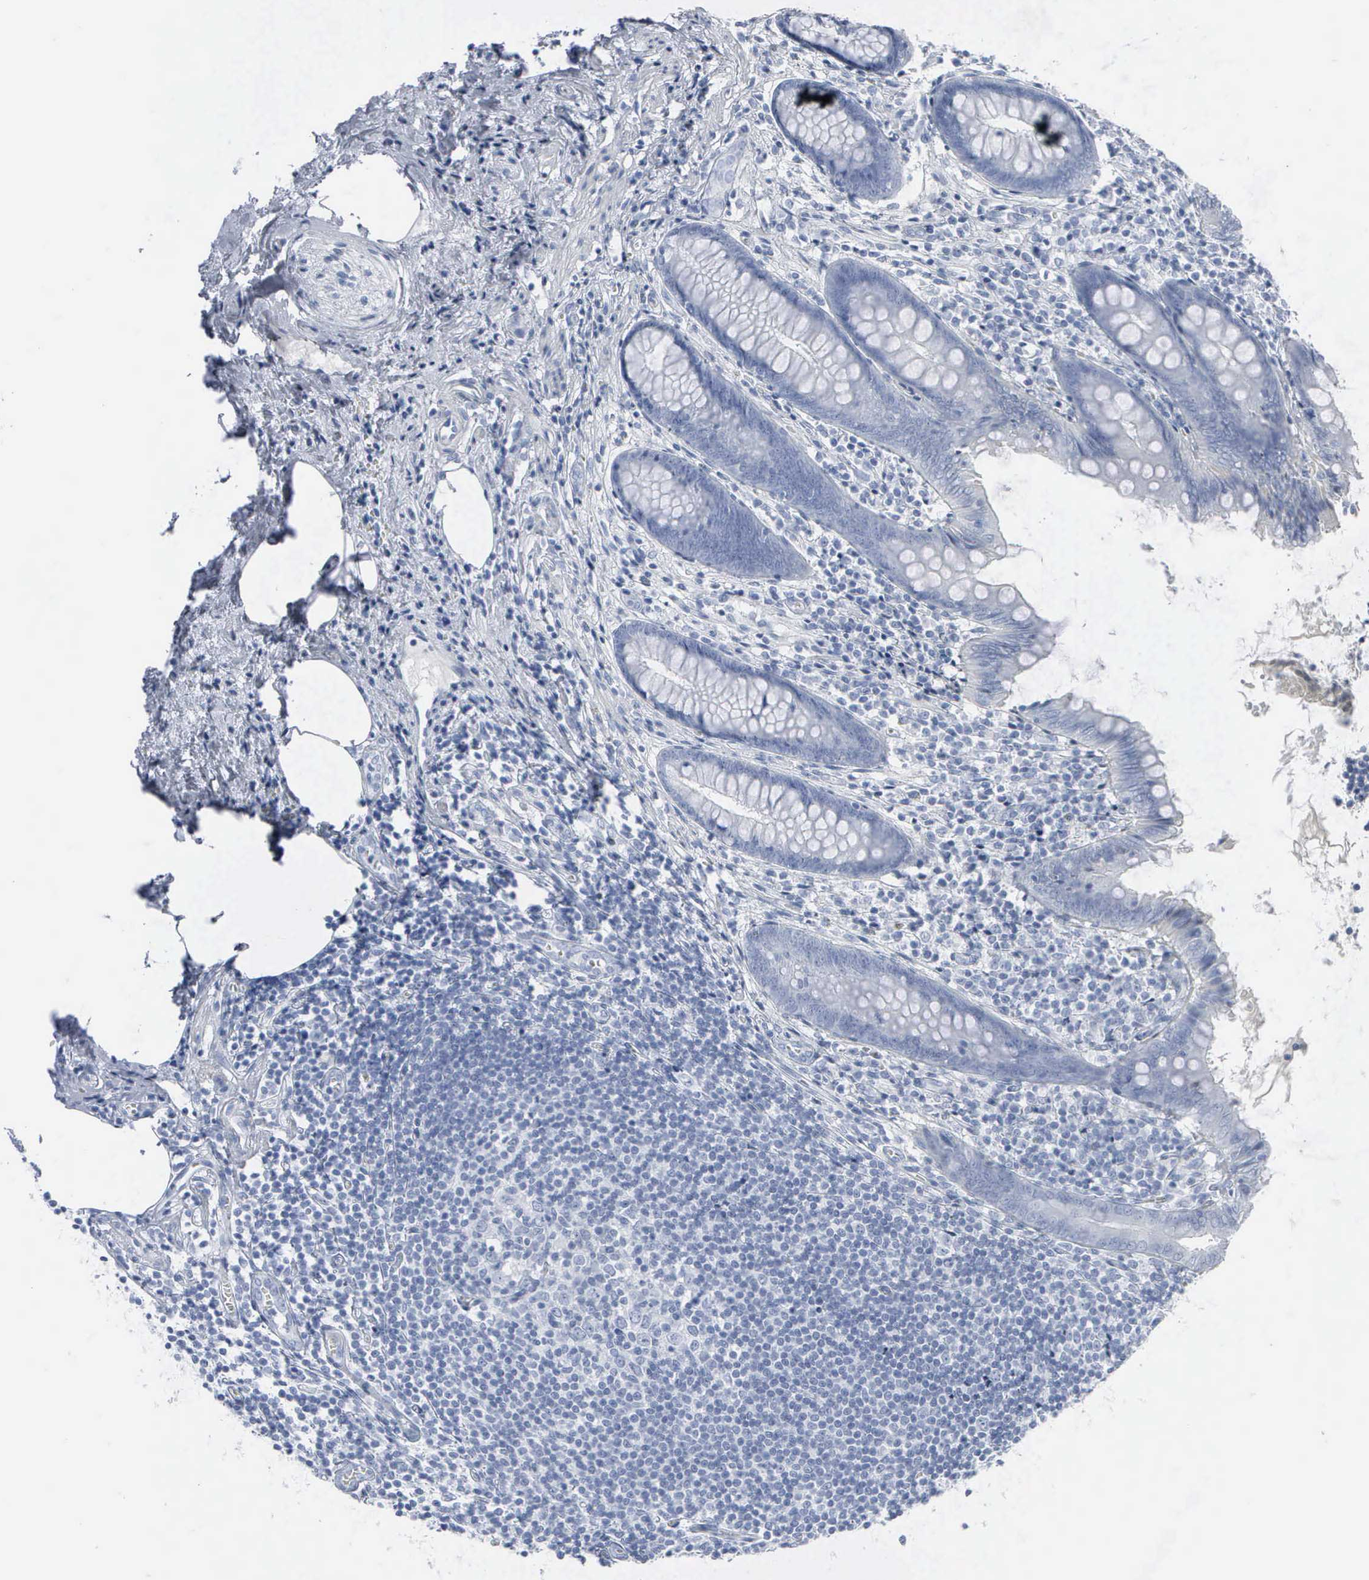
{"staining": {"intensity": "negative", "quantity": "none", "location": "none"}, "tissue": "appendix", "cell_type": "Glandular cells", "image_type": "normal", "snomed": [{"axis": "morphology", "description": "Normal tissue, NOS"}, {"axis": "topography", "description": "Appendix"}], "caption": "Immunohistochemical staining of normal human appendix displays no significant positivity in glandular cells. The staining is performed using DAB brown chromogen with nuclei counter-stained in using hematoxylin.", "gene": "DMD", "patient": {"sex": "female", "age": 36}}